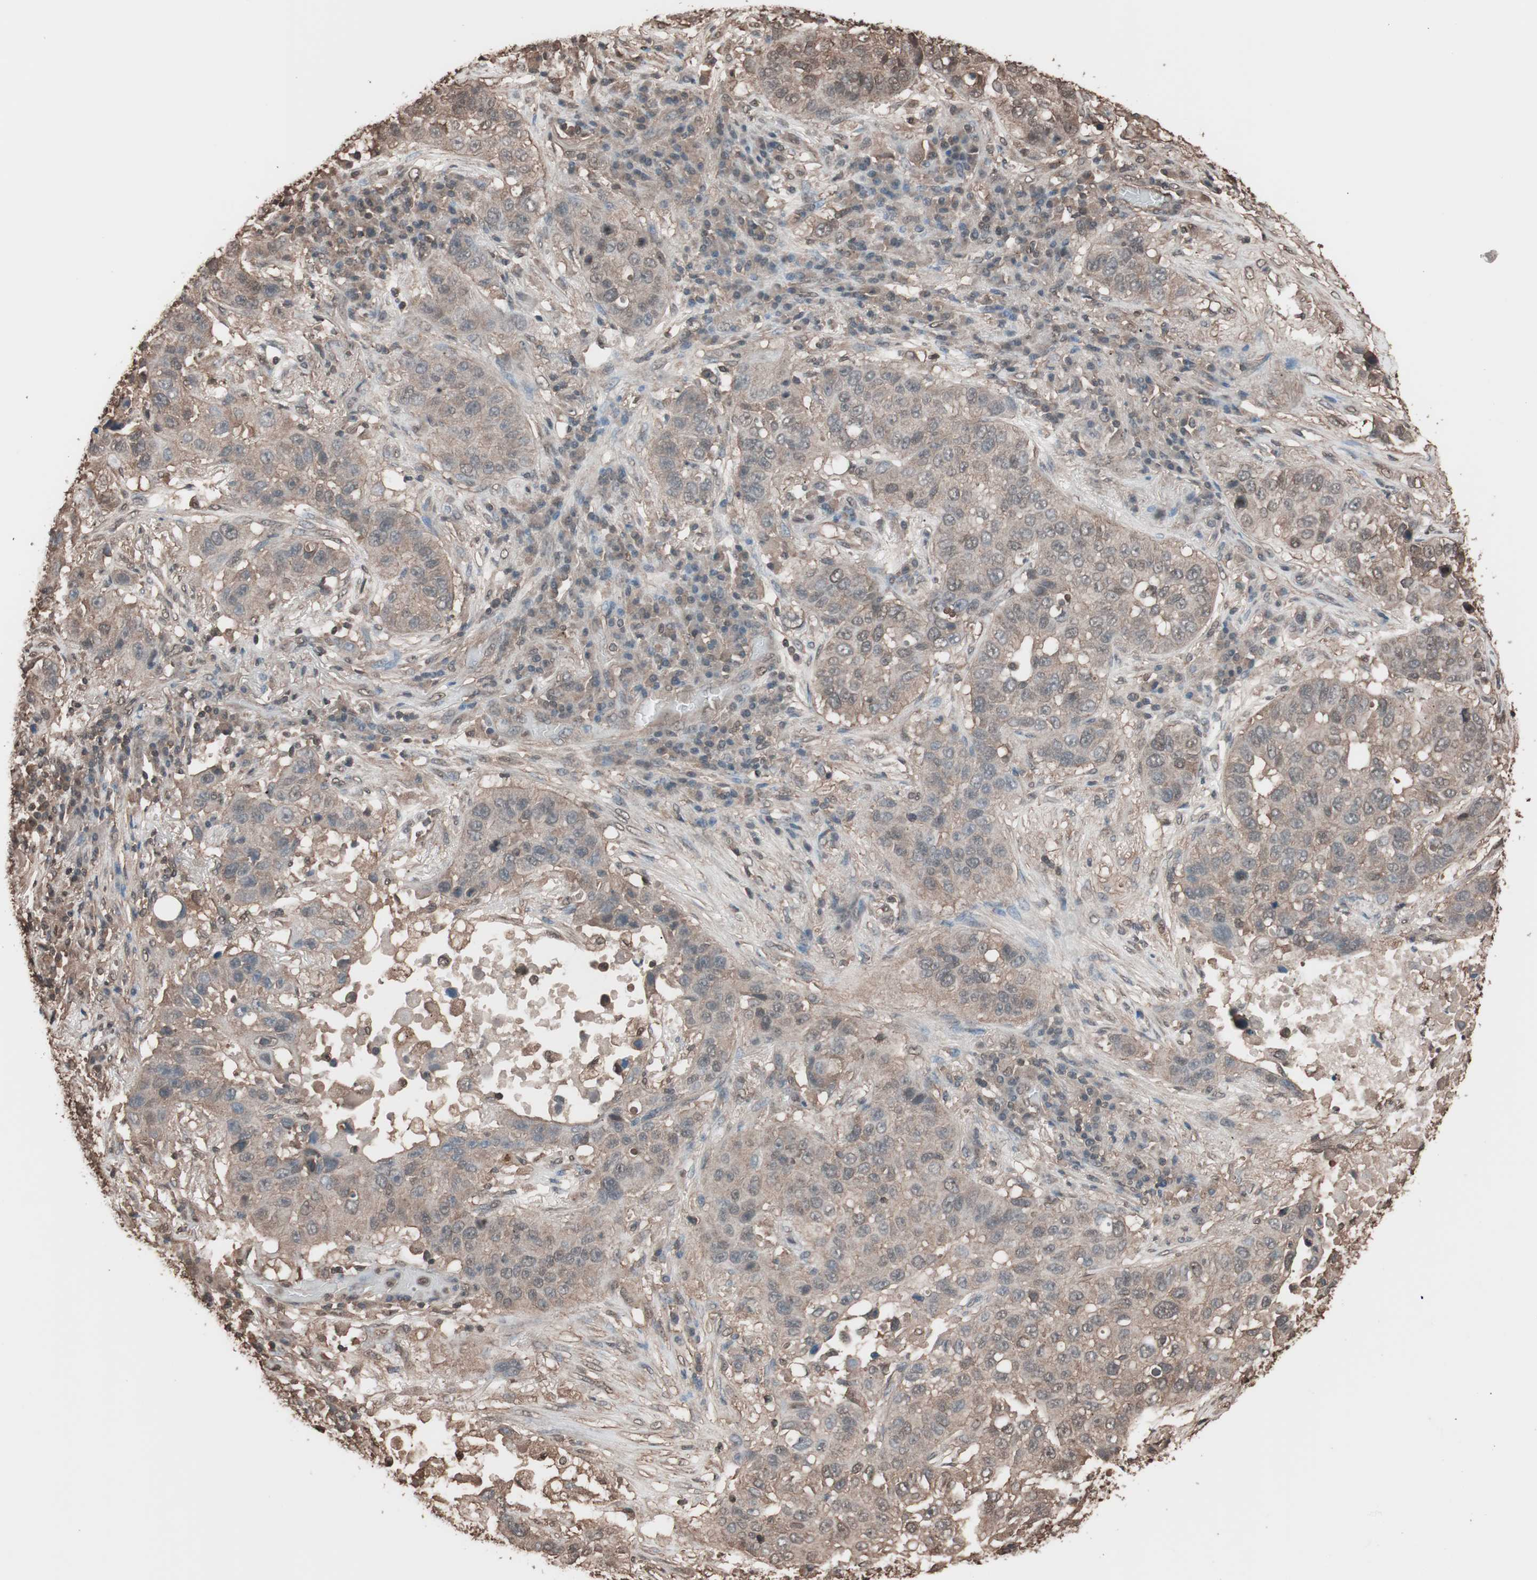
{"staining": {"intensity": "weak", "quantity": ">75%", "location": "cytoplasmic/membranous"}, "tissue": "lung cancer", "cell_type": "Tumor cells", "image_type": "cancer", "snomed": [{"axis": "morphology", "description": "Squamous cell carcinoma, NOS"}, {"axis": "topography", "description": "Lung"}], "caption": "DAB (3,3'-diaminobenzidine) immunohistochemical staining of squamous cell carcinoma (lung) shows weak cytoplasmic/membranous protein positivity in about >75% of tumor cells.", "gene": "CALM2", "patient": {"sex": "male", "age": 57}}